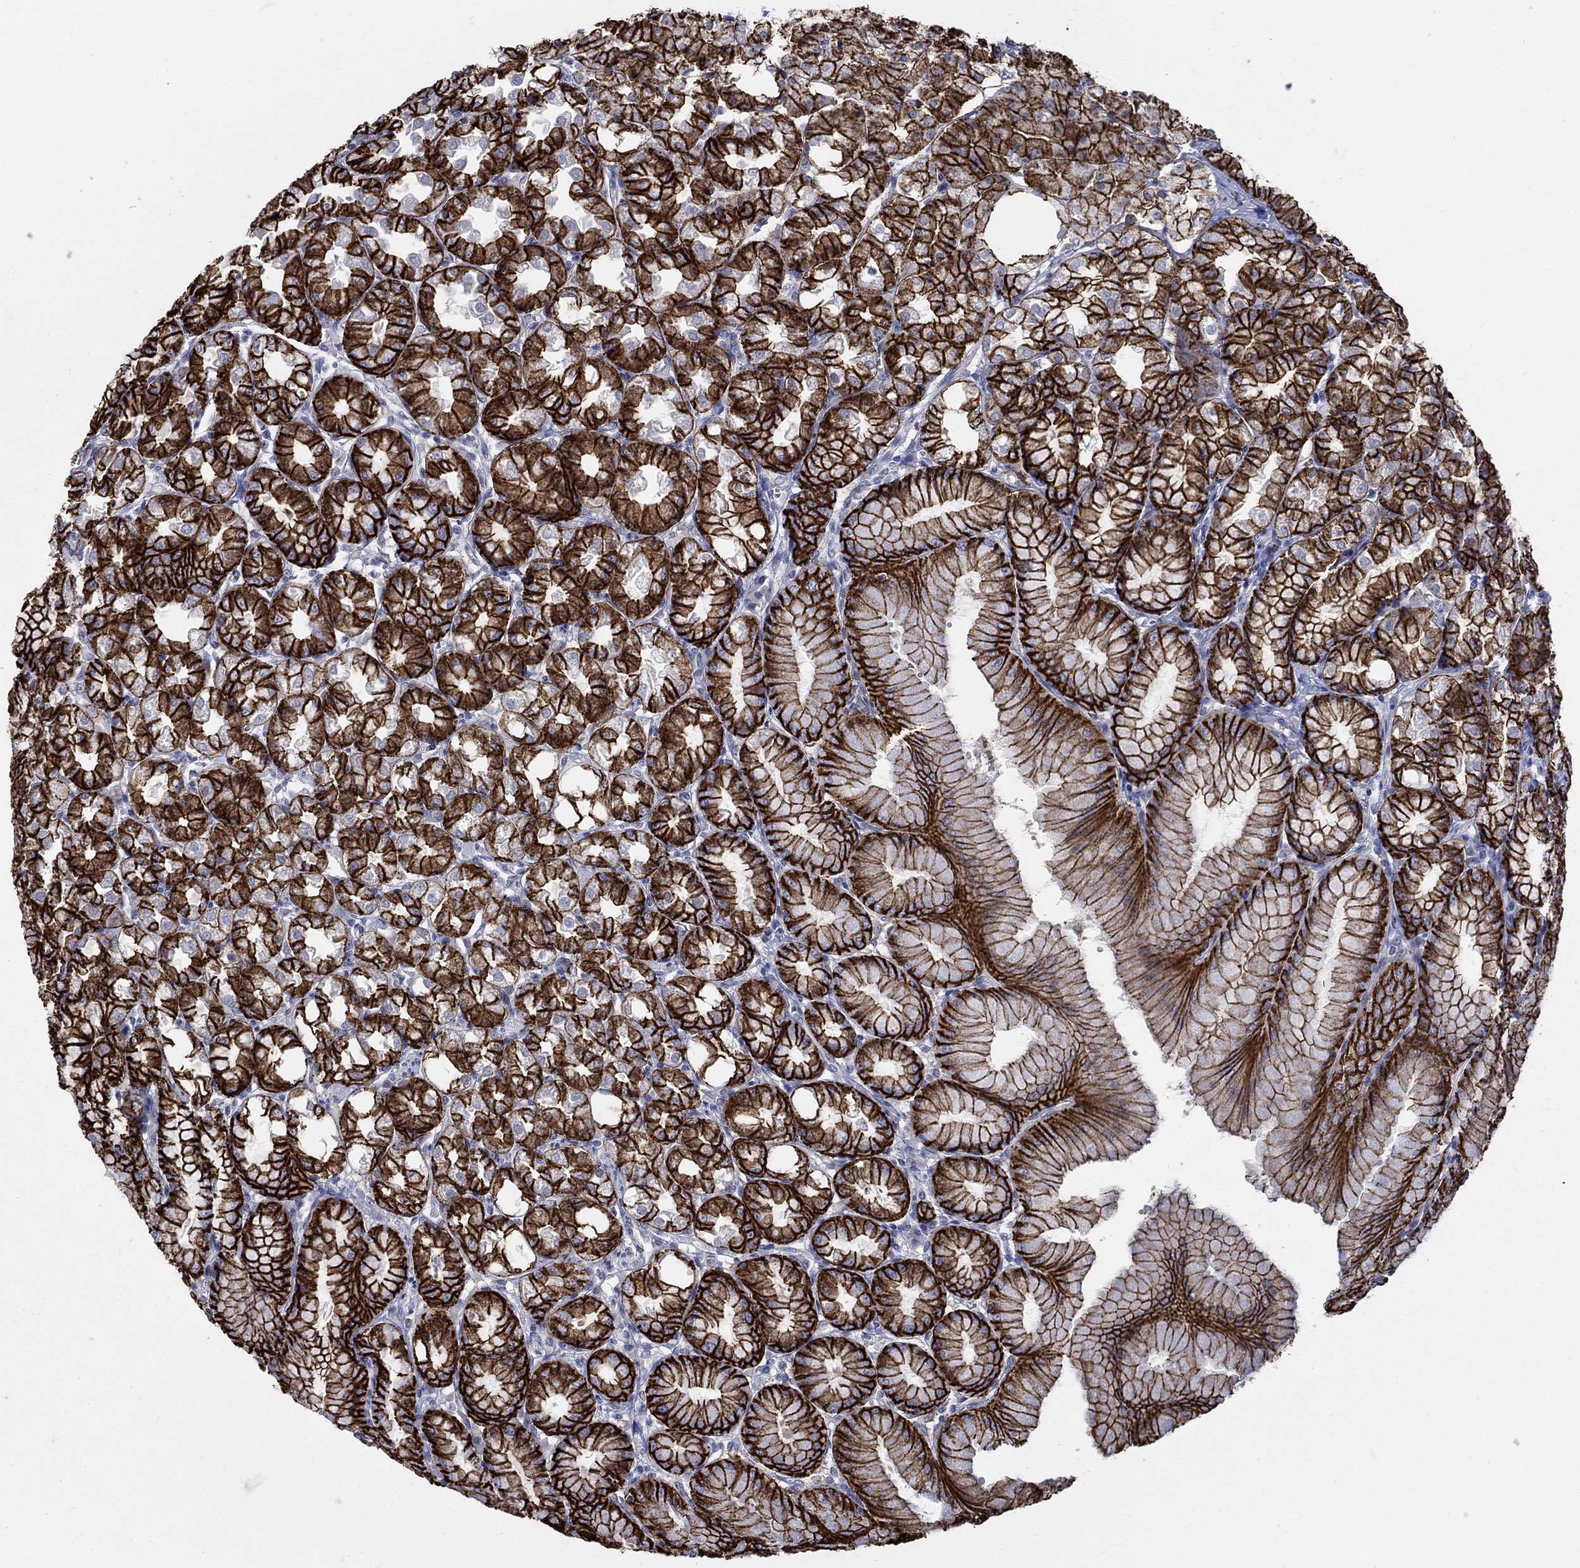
{"staining": {"intensity": "strong", "quantity": ">75%", "location": "cytoplasmic/membranous"}, "tissue": "stomach", "cell_type": "Glandular cells", "image_type": "normal", "snomed": [{"axis": "morphology", "description": "Normal tissue, NOS"}, {"axis": "topography", "description": "Stomach, lower"}], "caption": "Normal stomach reveals strong cytoplasmic/membranous staining in about >75% of glandular cells, visualized by immunohistochemistry. The protein of interest is shown in brown color, while the nuclei are stained blue.", "gene": "EGFLAM", "patient": {"sex": "male", "age": 71}}